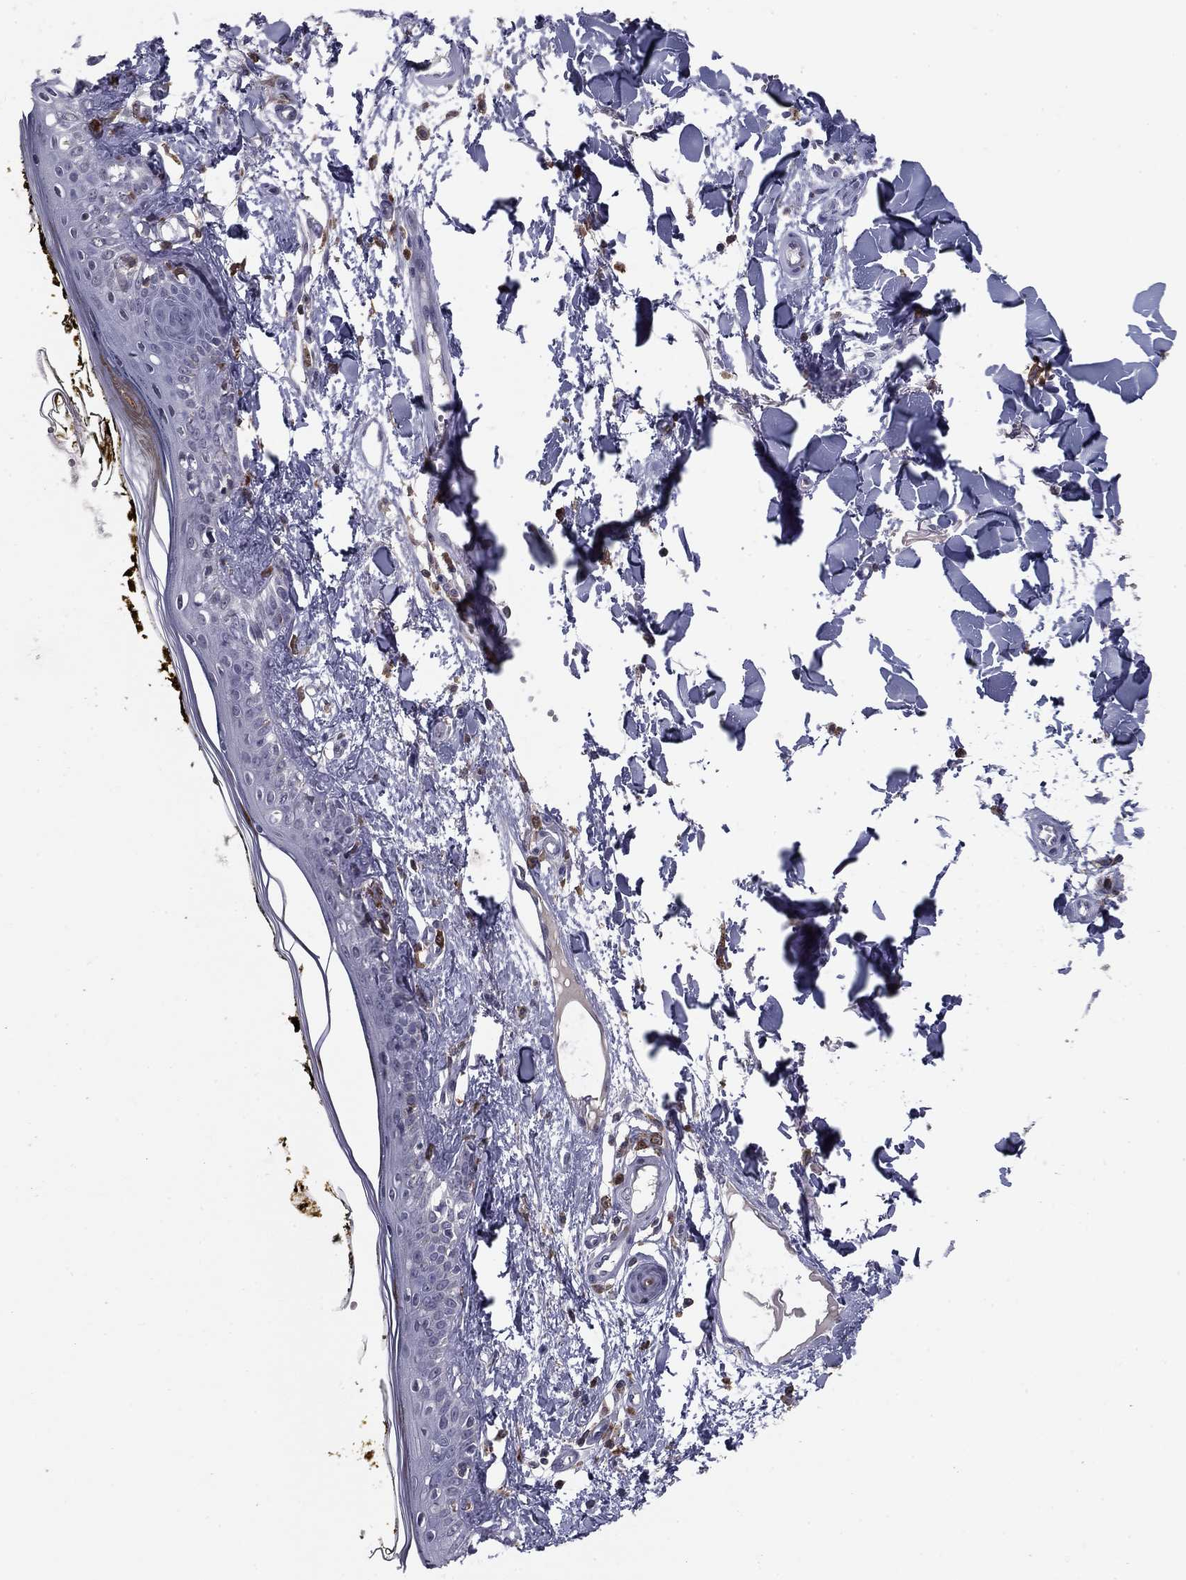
{"staining": {"intensity": "negative", "quantity": "none", "location": "none"}, "tissue": "skin", "cell_type": "Fibroblasts", "image_type": "normal", "snomed": [{"axis": "morphology", "description": "Normal tissue, NOS"}, {"axis": "topography", "description": "Skin"}], "caption": "This is an IHC photomicrograph of normal skin. There is no staining in fibroblasts.", "gene": "PLCB2", "patient": {"sex": "male", "age": 76}}